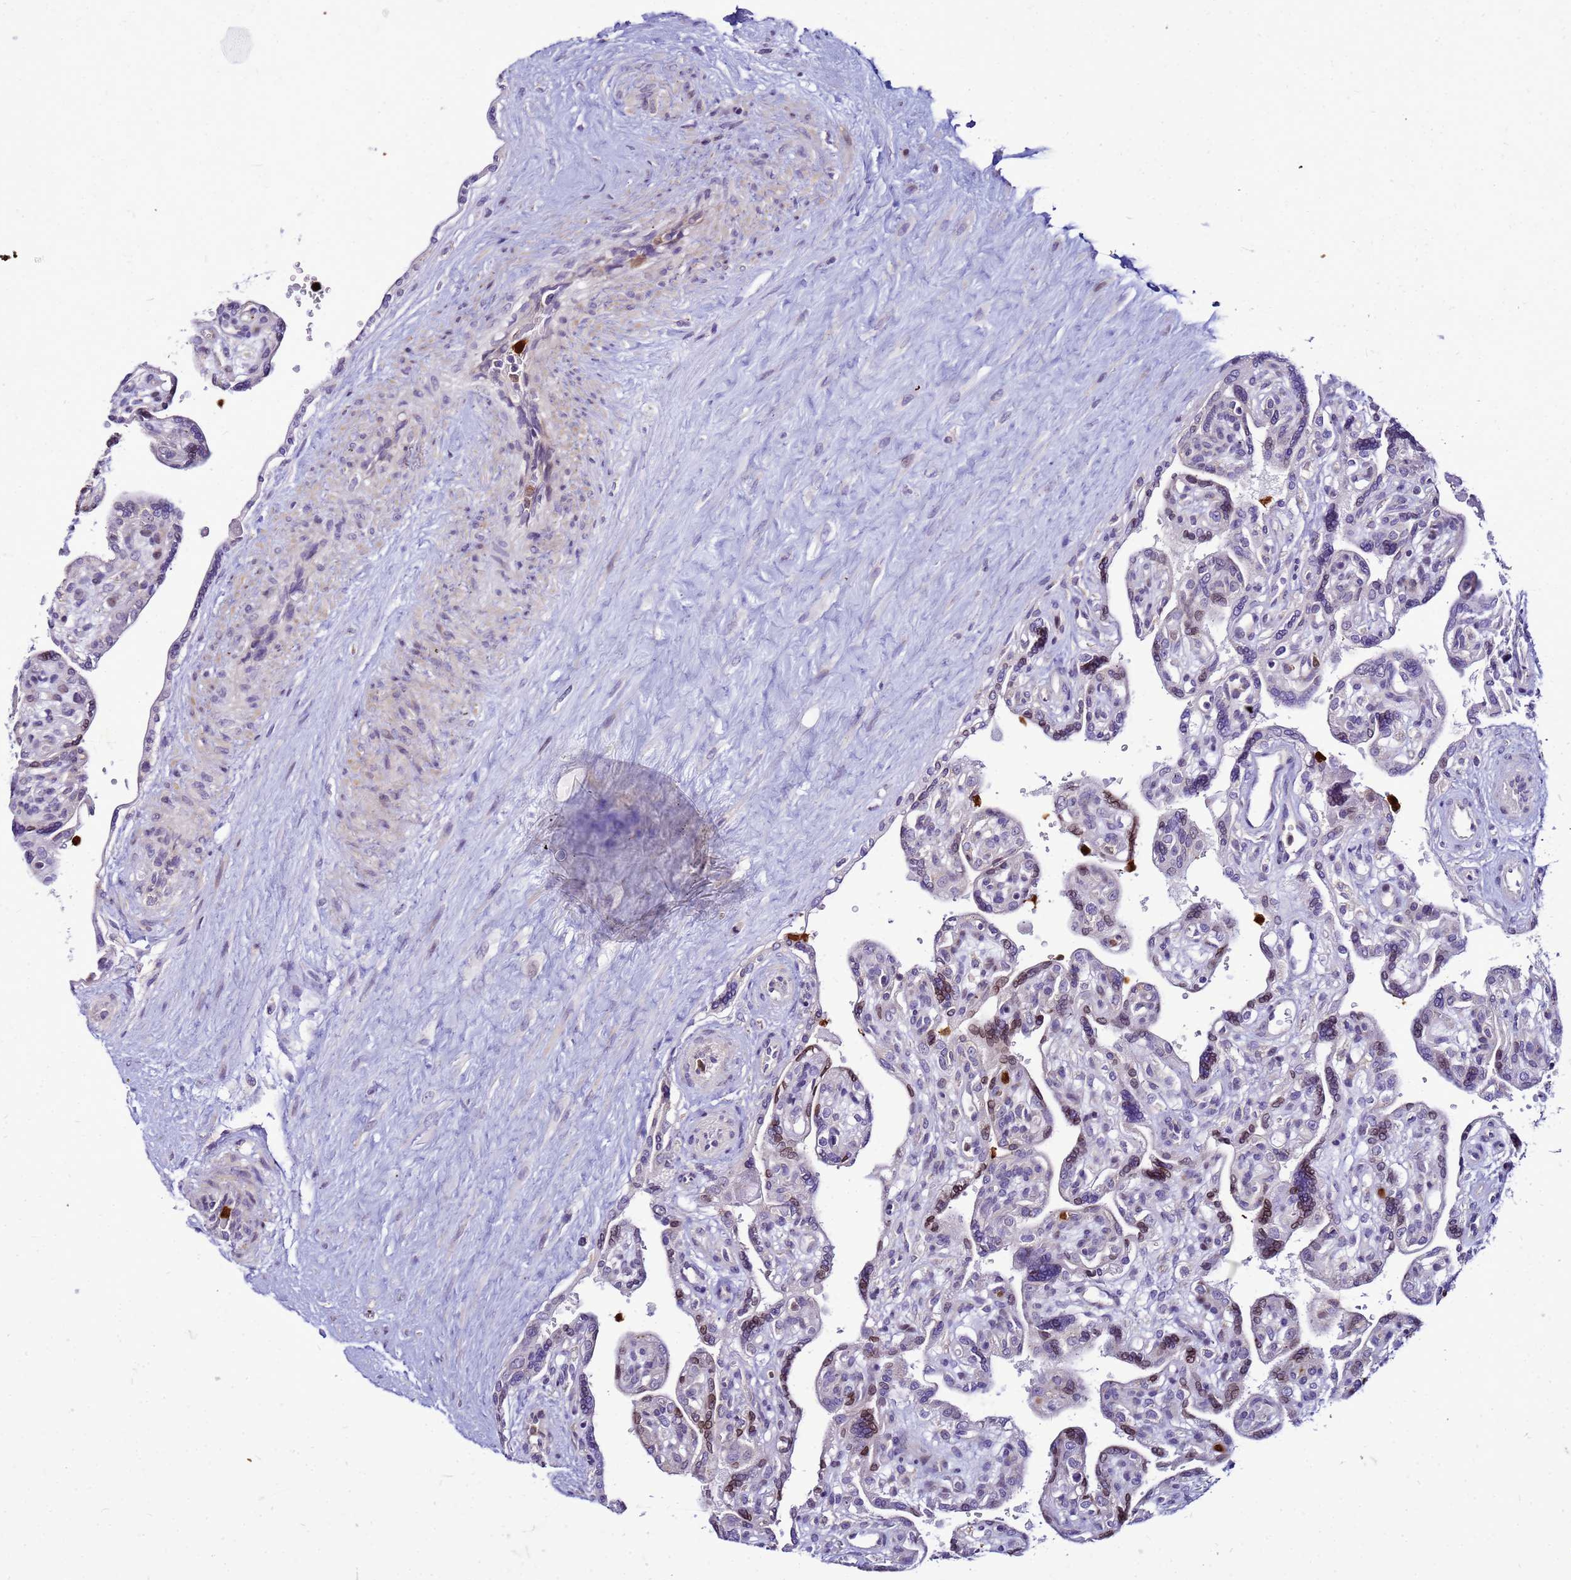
{"staining": {"intensity": "moderate", "quantity": "<25%", "location": "nuclear"}, "tissue": "placenta", "cell_type": "Trophoblastic cells", "image_type": "normal", "snomed": [{"axis": "morphology", "description": "Normal tissue, NOS"}, {"axis": "topography", "description": "Placenta"}], "caption": "Immunohistochemical staining of unremarkable human placenta exhibits low levels of moderate nuclear staining in about <25% of trophoblastic cells.", "gene": "VPS4B", "patient": {"sex": "female", "age": 39}}